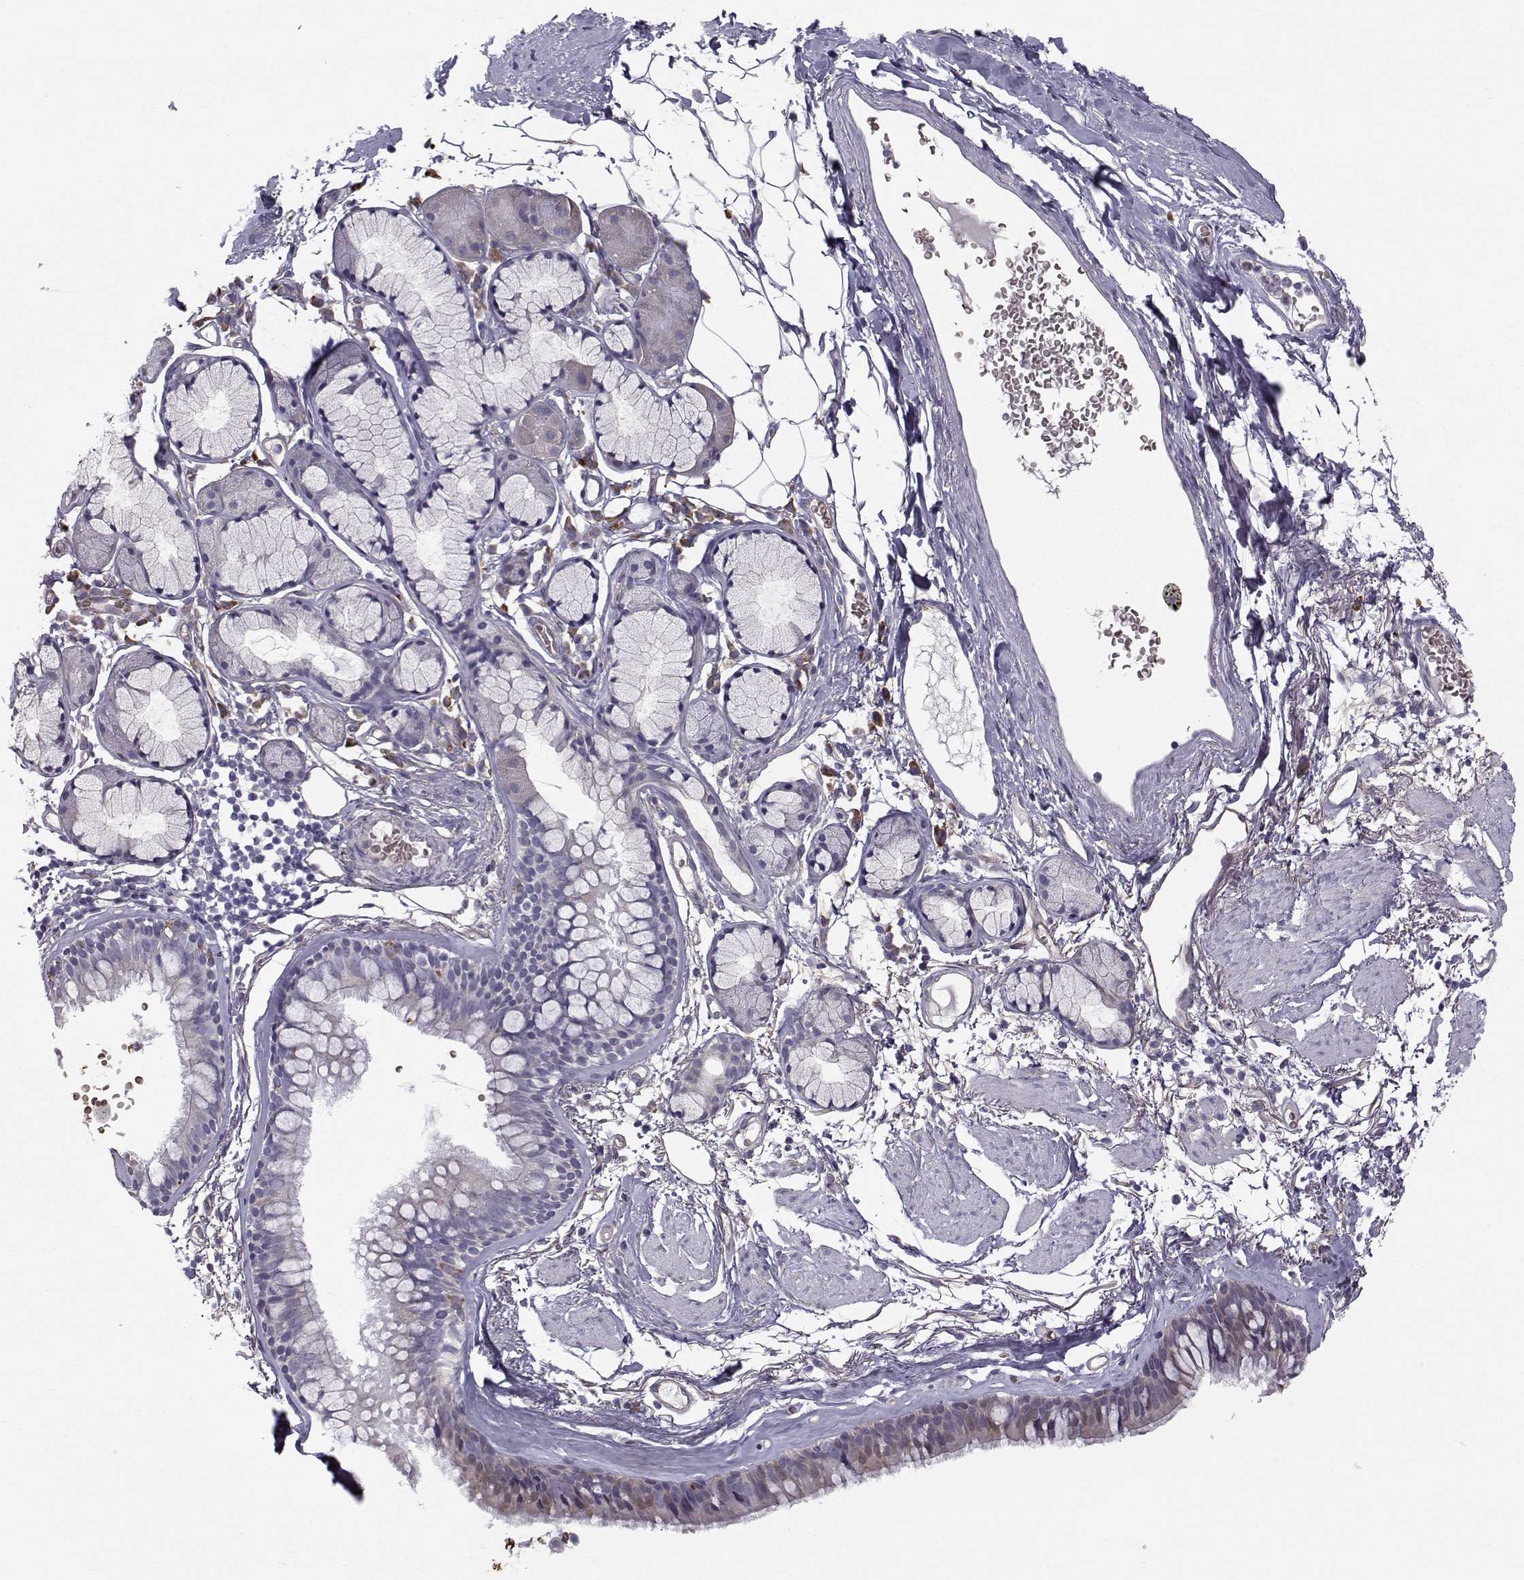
{"staining": {"intensity": "weak", "quantity": "<25%", "location": "cytoplasmic/membranous"}, "tissue": "bronchus", "cell_type": "Respiratory epithelial cells", "image_type": "normal", "snomed": [{"axis": "morphology", "description": "Normal tissue, NOS"}, {"axis": "morphology", "description": "Squamous cell carcinoma, NOS"}, {"axis": "topography", "description": "Cartilage tissue"}, {"axis": "topography", "description": "Bronchus"}], "caption": "Immunohistochemical staining of normal human bronchus shows no significant expression in respiratory epithelial cells.", "gene": "QPCT", "patient": {"sex": "male", "age": 72}}